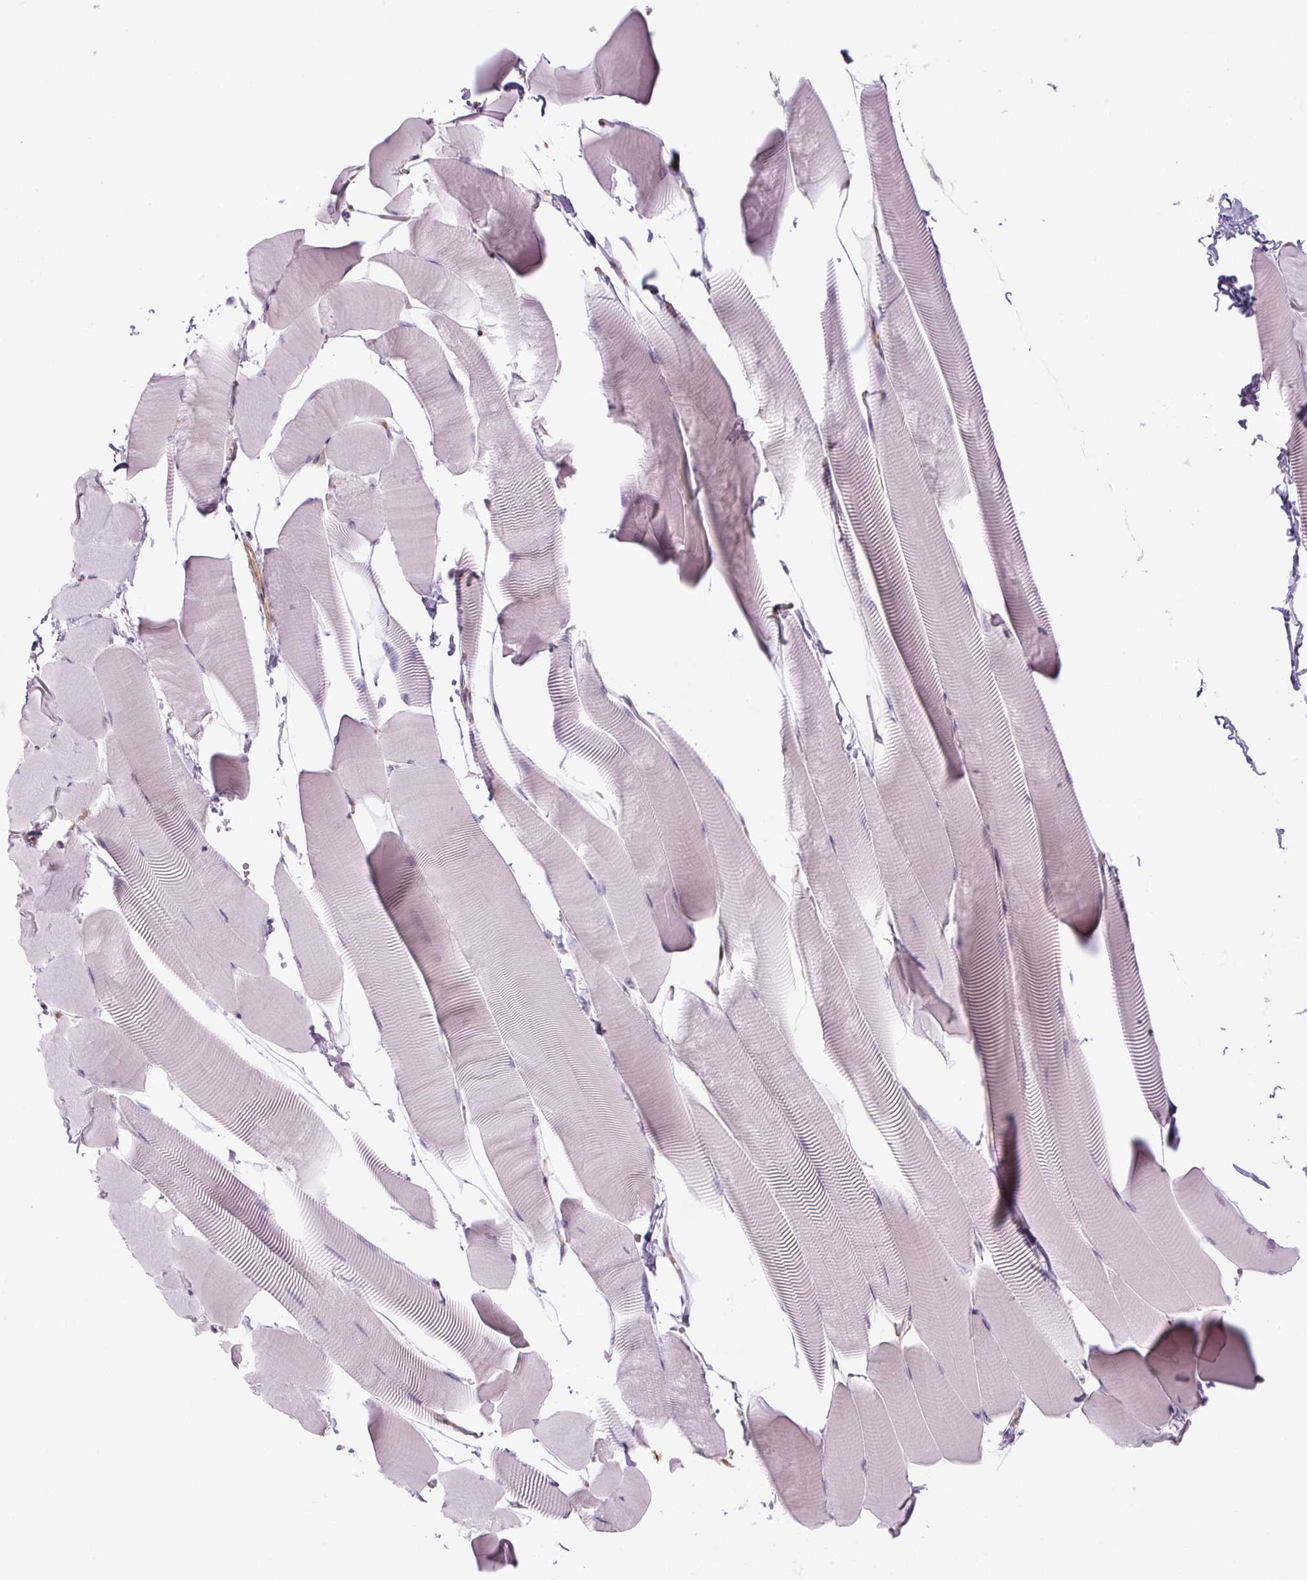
{"staining": {"intensity": "weak", "quantity": "<25%", "location": "cytoplasmic/membranous"}, "tissue": "skeletal muscle", "cell_type": "Myocytes", "image_type": "normal", "snomed": [{"axis": "morphology", "description": "Normal tissue, NOS"}, {"axis": "topography", "description": "Skeletal muscle"}], "caption": "Myocytes show no significant positivity in normal skeletal muscle. (Stains: DAB immunohistochemistry (IHC) with hematoxylin counter stain, Microscopy: brightfield microscopy at high magnification).", "gene": "RASA1", "patient": {"sex": "male", "age": 25}}